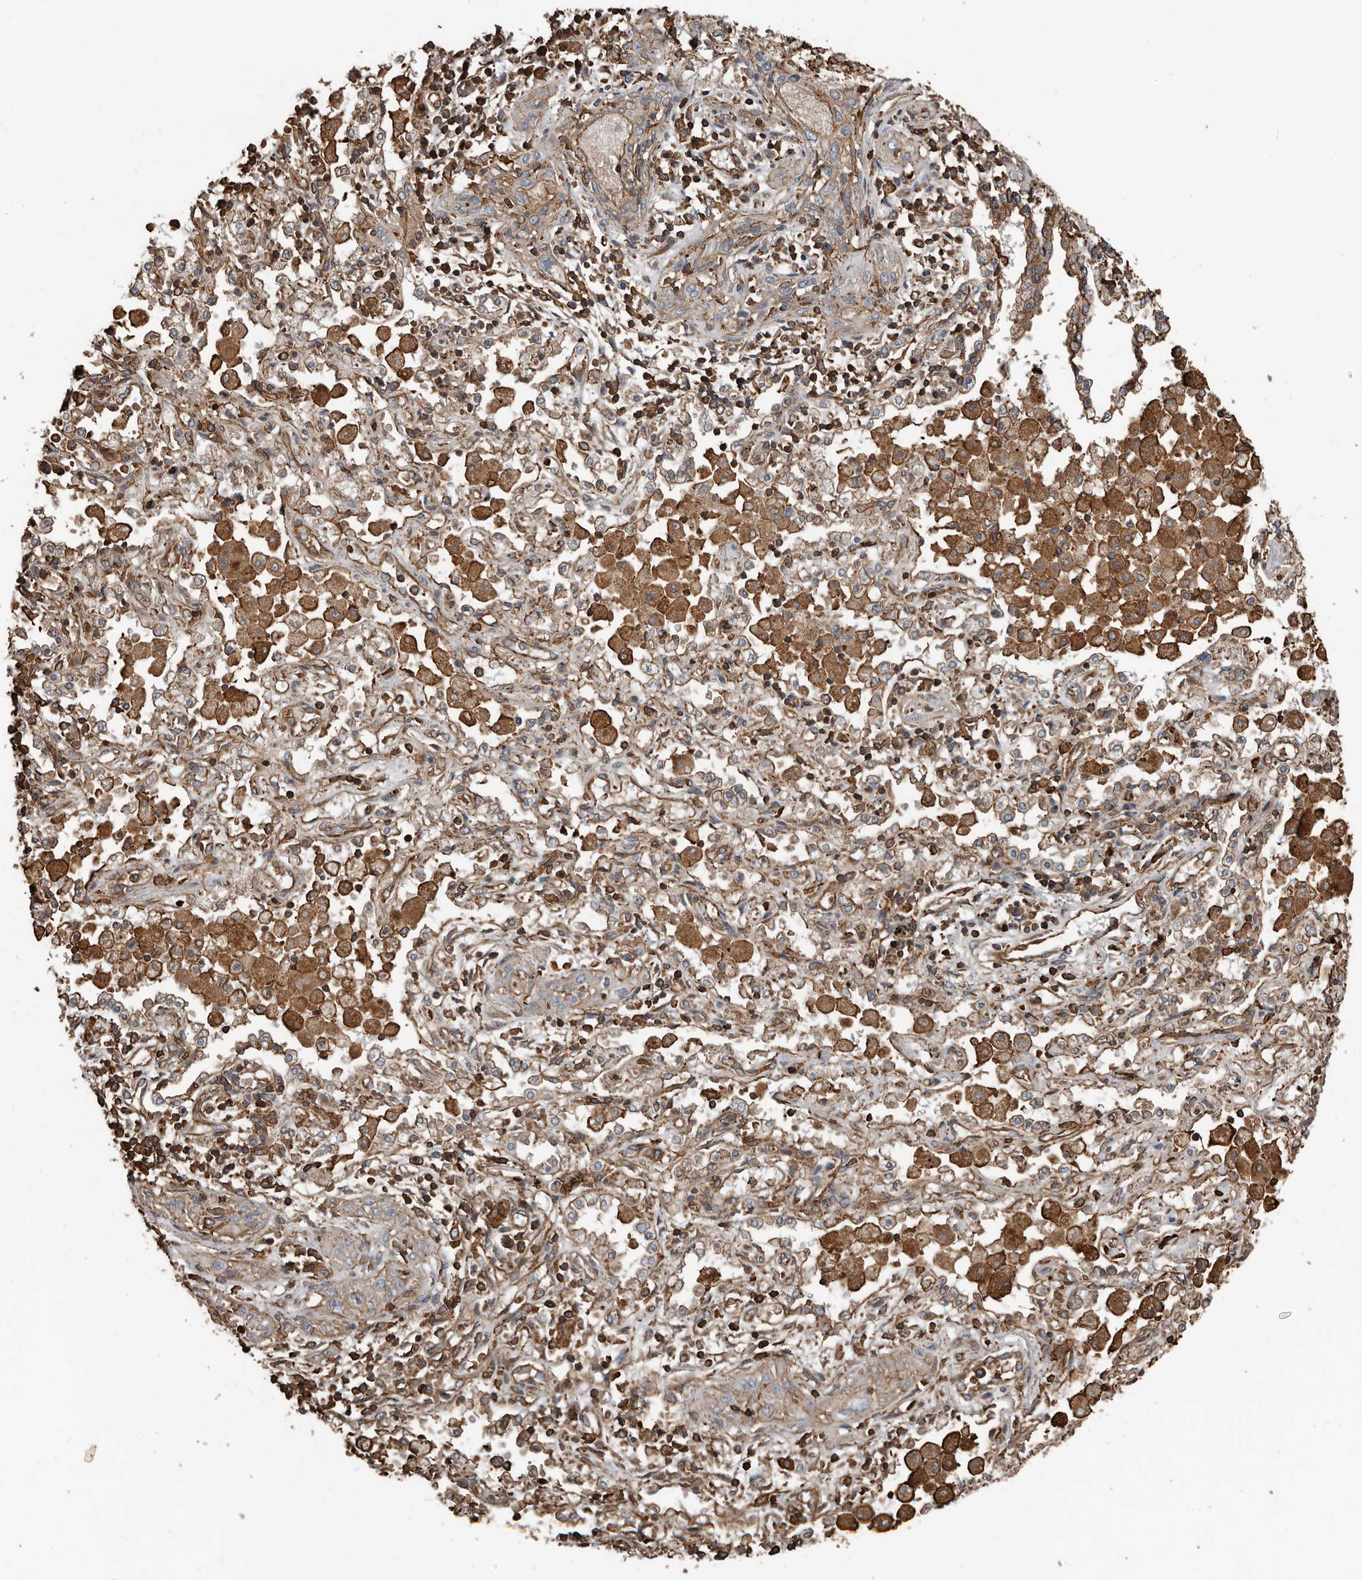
{"staining": {"intensity": "moderate", "quantity": "<25%", "location": "cytoplasmic/membranous"}, "tissue": "lung cancer", "cell_type": "Tumor cells", "image_type": "cancer", "snomed": [{"axis": "morphology", "description": "Squamous cell carcinoma, NOS"}, {"axis": "topography", "description": "Lung"}], "caption": "Moderate cytoplasmic/membranous expression is identified in approximately <25% of tumor cells in lung cancer (squamous cell carcinoma). (DAB IHC, brown staining for protein, blue staining for nuclei).", "gene": "DENND6B", "patient": {"sex": "female", "age": 47}}